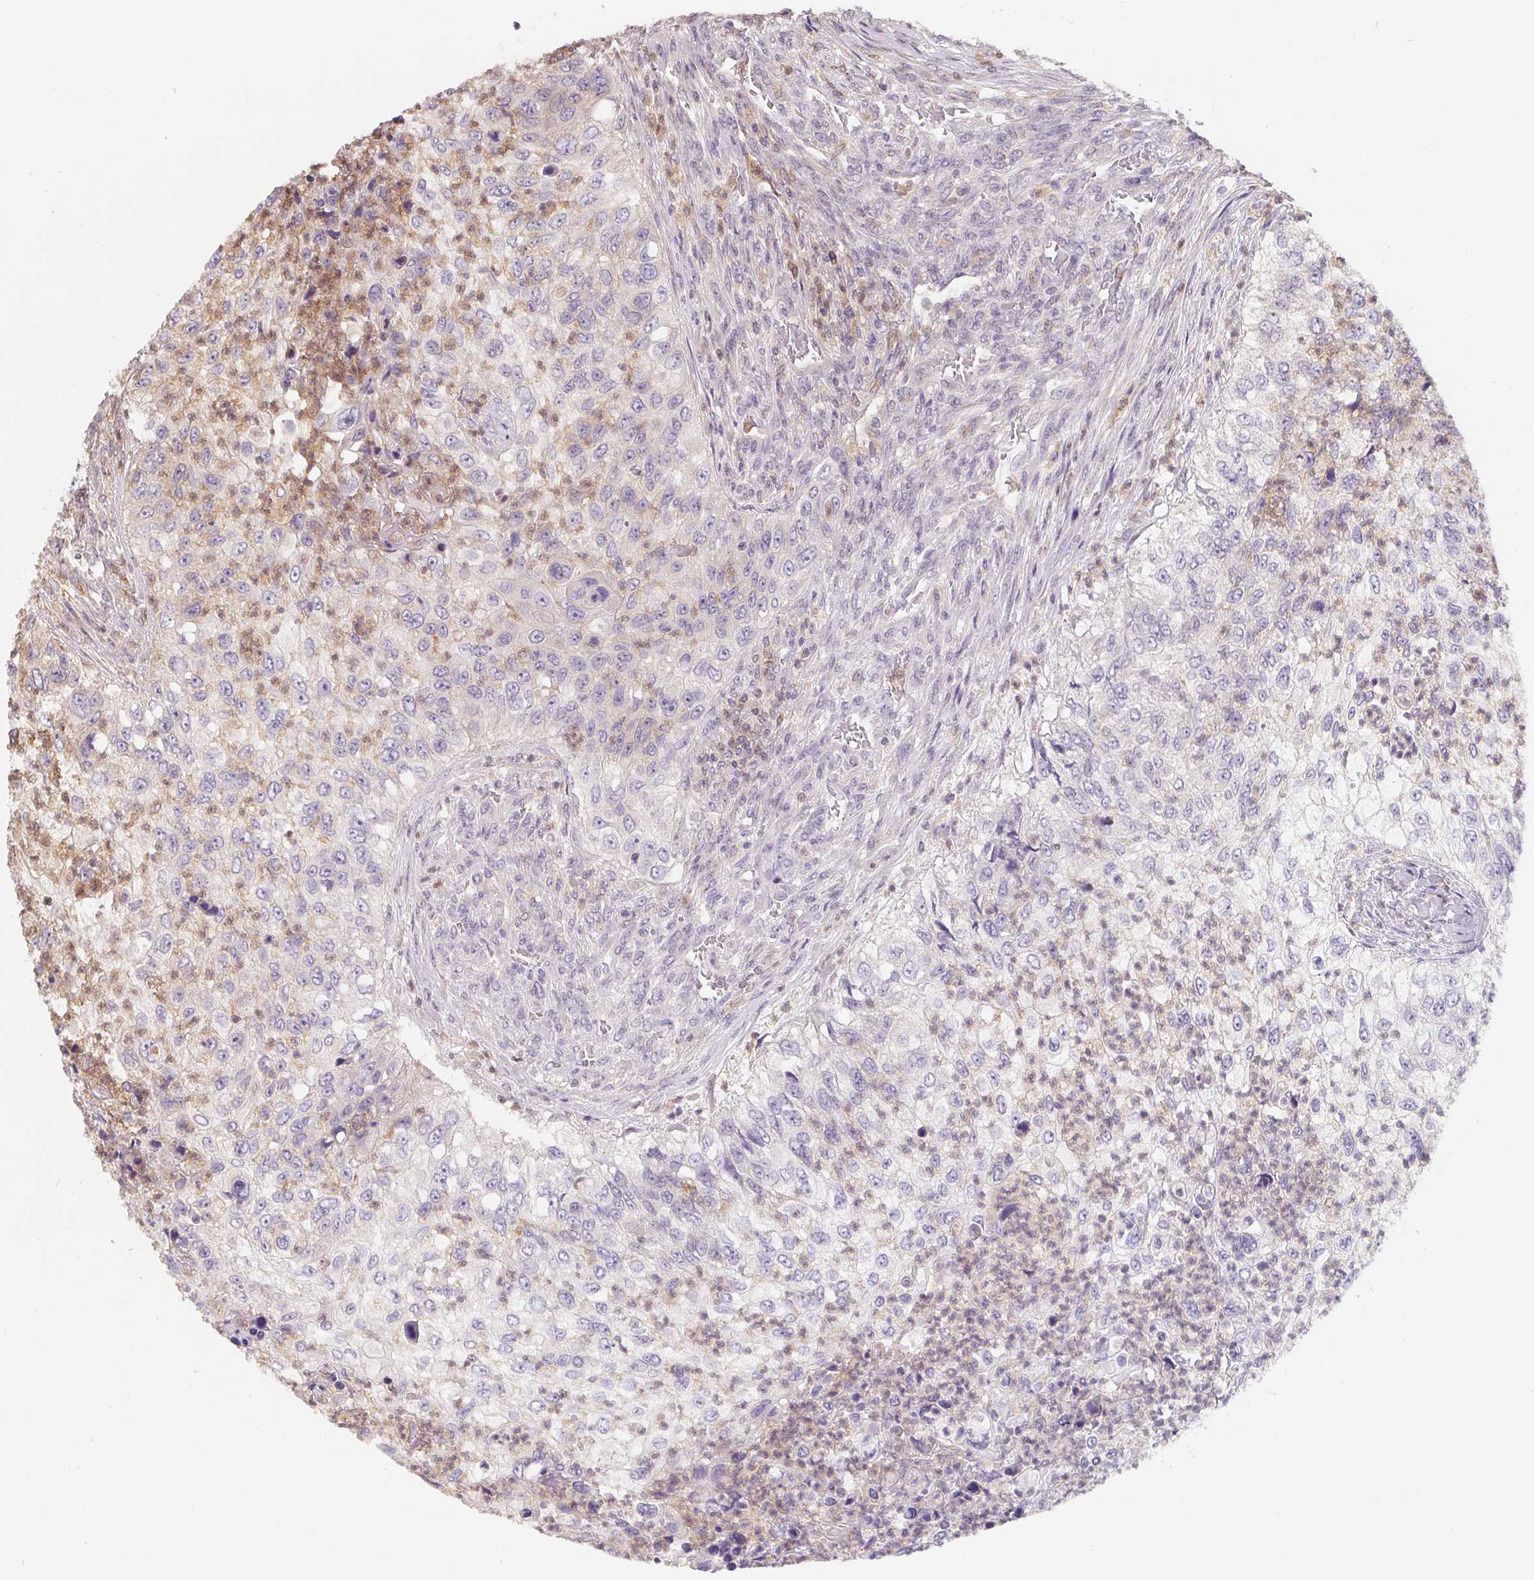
{"staining": {"intensity": "negative", "quantity": "none", "location": "none"}, "tissue": "urothelial cancer", "cell_type": "Tumor cells", "image_type": "cancer", "snomed": [{"axis": "morphology", "description": "Urothelial carcinoma, High grade"}, {"axis": "topography", "description": "Urinary bladder"}], "caption": "Immunohistochemical staining of human urothelial cancer demonstrates no significant expression in tumor cells. (DAB (3,3'-diaminobenzidine) immunohistochemistry (IHC) visualized using brightfield microscopy, high magnification).", "gene": "ANKRD13A", "patient": {"sex": "female", "age": 60}}